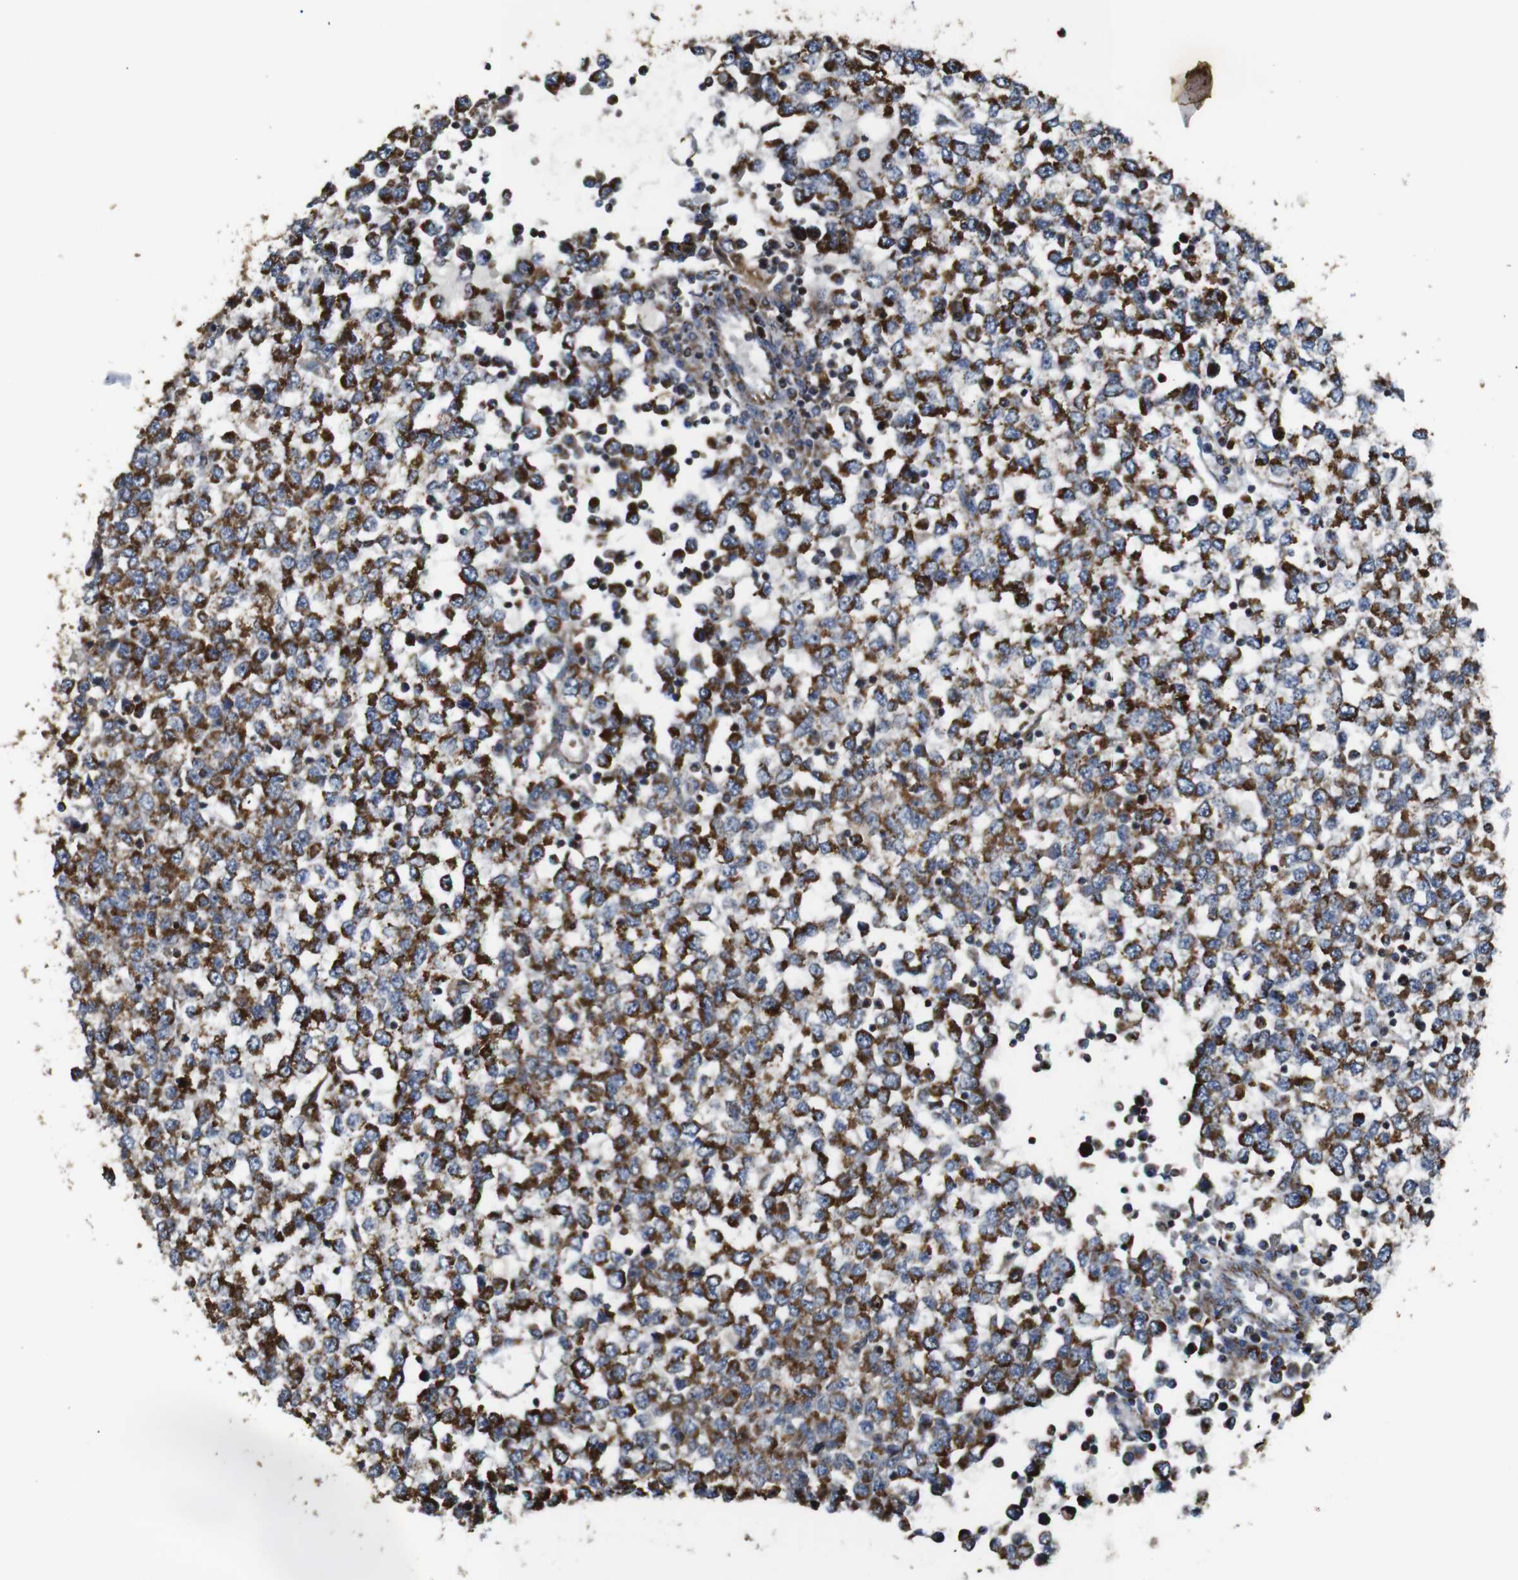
{"staining": {"intensity": "strong", "quantity": ">75%", "location": "cytoplasmic/membranous"}, "tissue": "testis cancer", "cell_type": "Tumor cells", "image_type": "cancer", "snomed": [{"axis": "morphology", "description": "Seminoma, NOS"}, {"axis": "topography", "description": "Testis"}], "caption": "Protein expression by immunohistochemistry (IHC) displays strong cytoplasmic/membranous expression in about >75% of tumor cells in testis cancer (seminoma).", "gene": "NR3C2", "patient": {"sex": "male", "age": 65}}